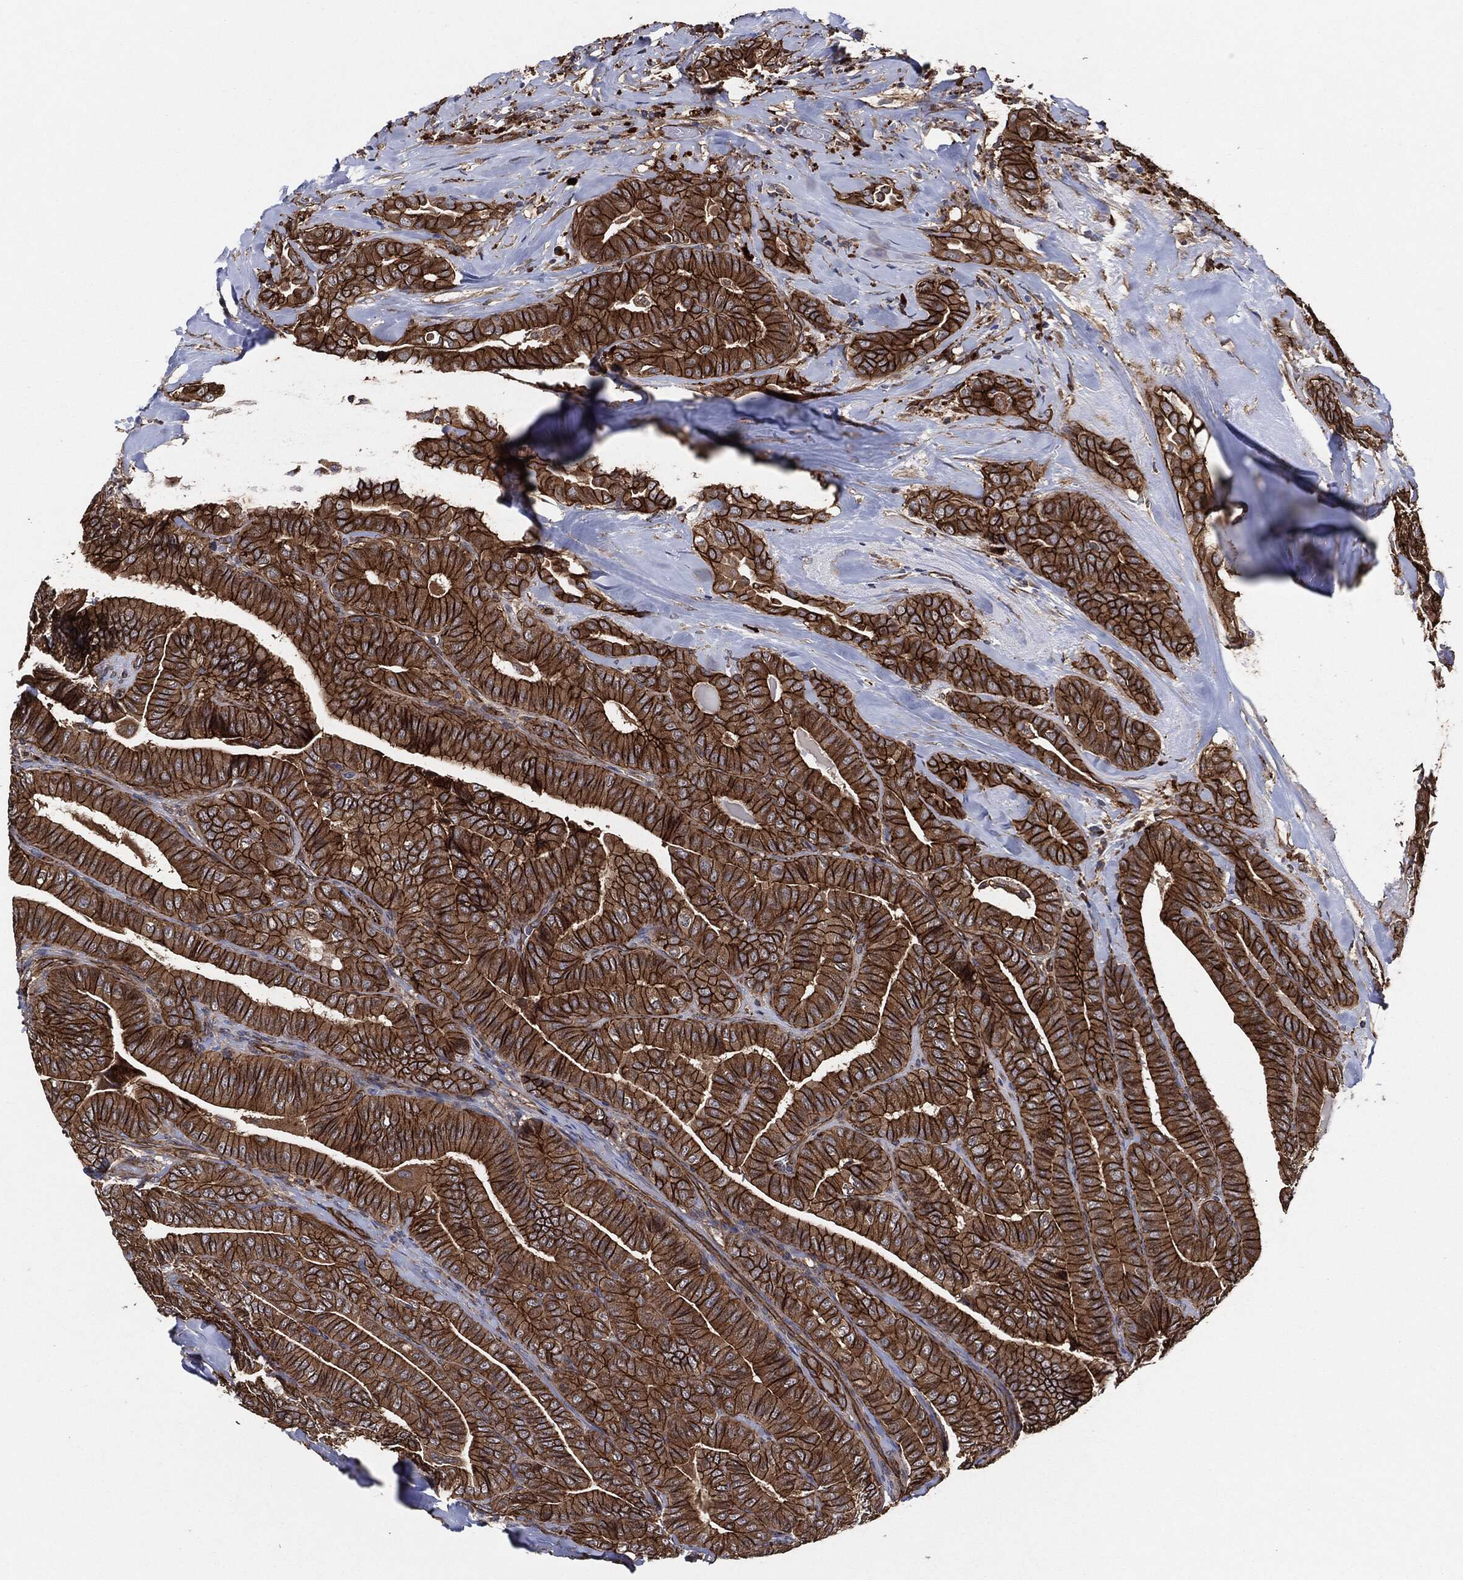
{"staining": {"intensity": "strong", "quantity": ">75%", "location": "cytoplasmic/membranous"}, "tissue": "thyroid cancer", "cell_type": "Tumor cells", "image_type": "cancer", "snomed": [{"axis": "morphology", "description": "Papillary adenocarcinoma, NOS"}, {"axis": "topography", "description": "Thyroid gland"}], "caption": "Immunohistochemical staining of human thyroid cancer displays high levels of strong cytoplasmic/membranous expression in approximately >75% of tumor cells.", "gene": "CTNNA1", "patient": {"sex": "male", "age": 61}}